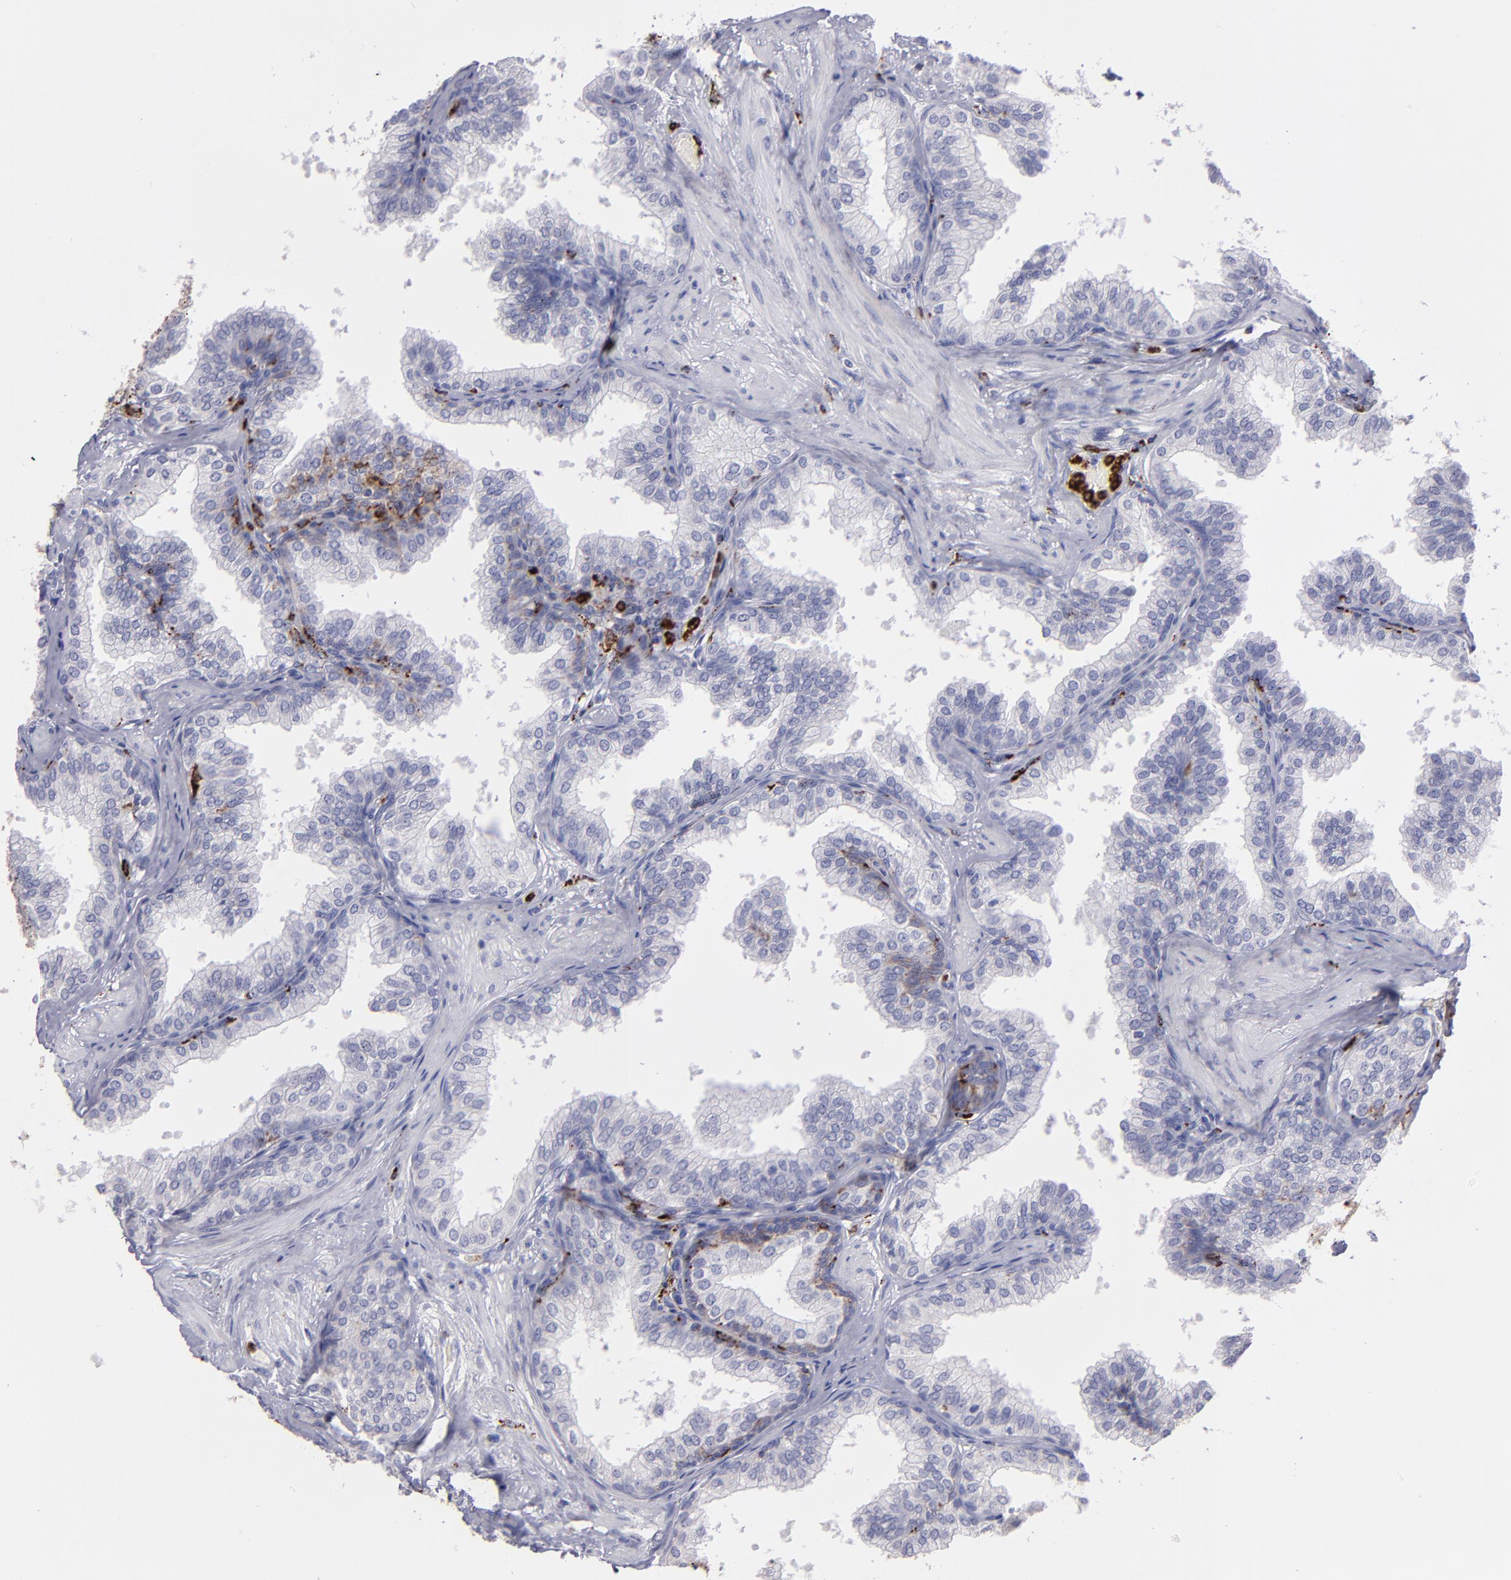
{"staining": {"intensity": "negative", "quantity": "none", "location": "none"}, "tissue": "prostate", "cell_type": "Glandular cells", "image_type": "normal", "snomed": [{"axis": "morphology", "description": "Normal tissue, NOS"}, {"axis": "topography", "description": "Prostate"}], "caption": "The micrograph demonstrates no significant staining in glandular cells of prostate. (DAB immunohistochemistry (IHC), high magnification).", "gene": "CTSS", "patient": {"sex": "male", "age": 60}}